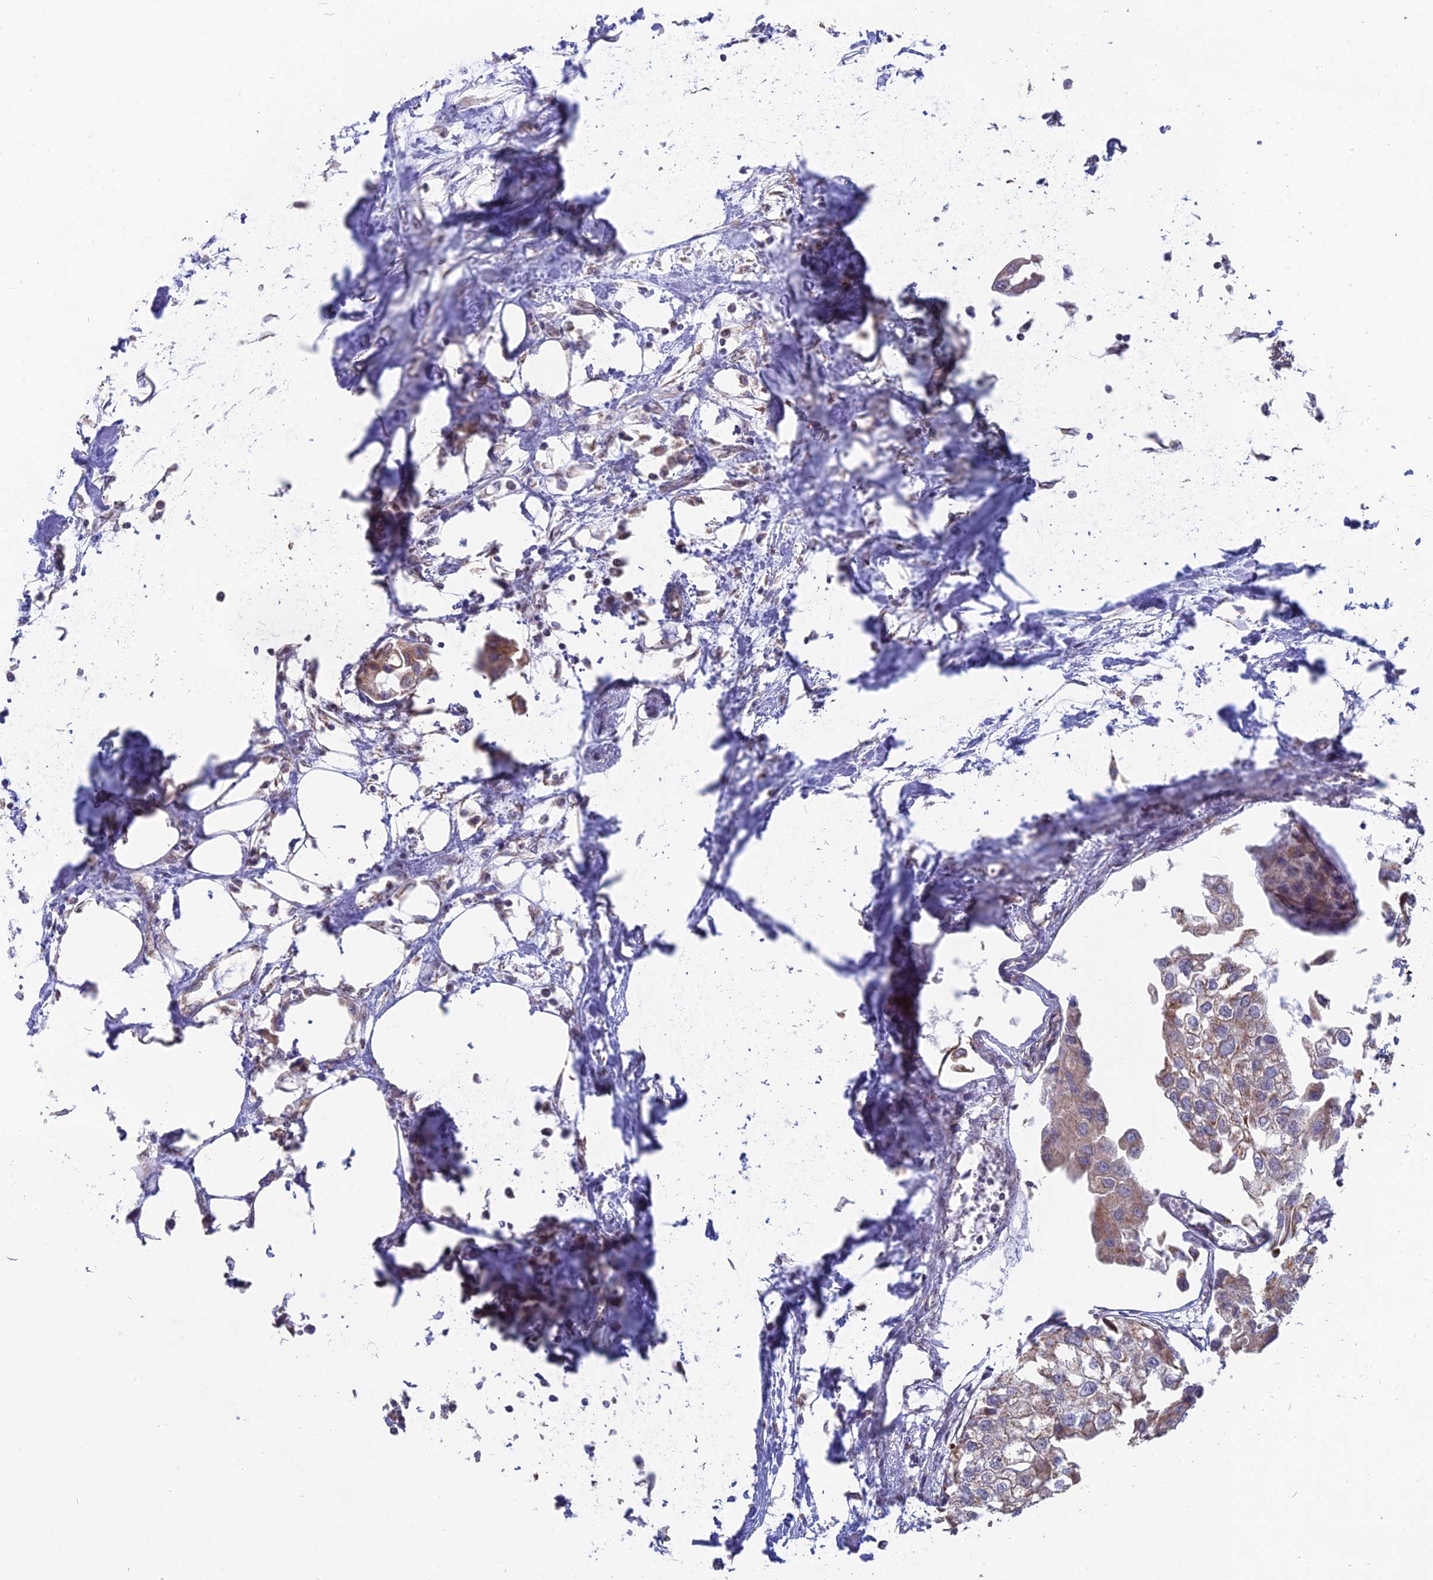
{"staining": {"intensity": "weak", "quantity": ">75%", "location": "cytoplasmic/membranous"}, "tissue": "urothelial cancer", "cell_type": "Tumor cells", "image_type": "cancer", "snomed": [{"axis": "morphology", "description": "Urothelial carcinoma, High grade"}, {"axis": "topography", "description": "Urinary bladder"}], "caption": "DAB (3,3'-diaminobenzidine) immunohistochemical staining of human high-grade urothelial carcinoma reveals weak cytoplasmic/membranous protein positivity in approximately >75% of tumor cells. Nuclei are stained in blue.", "gene": "ARHGAP40", "patient": {"sex": "male", "age": 64}}